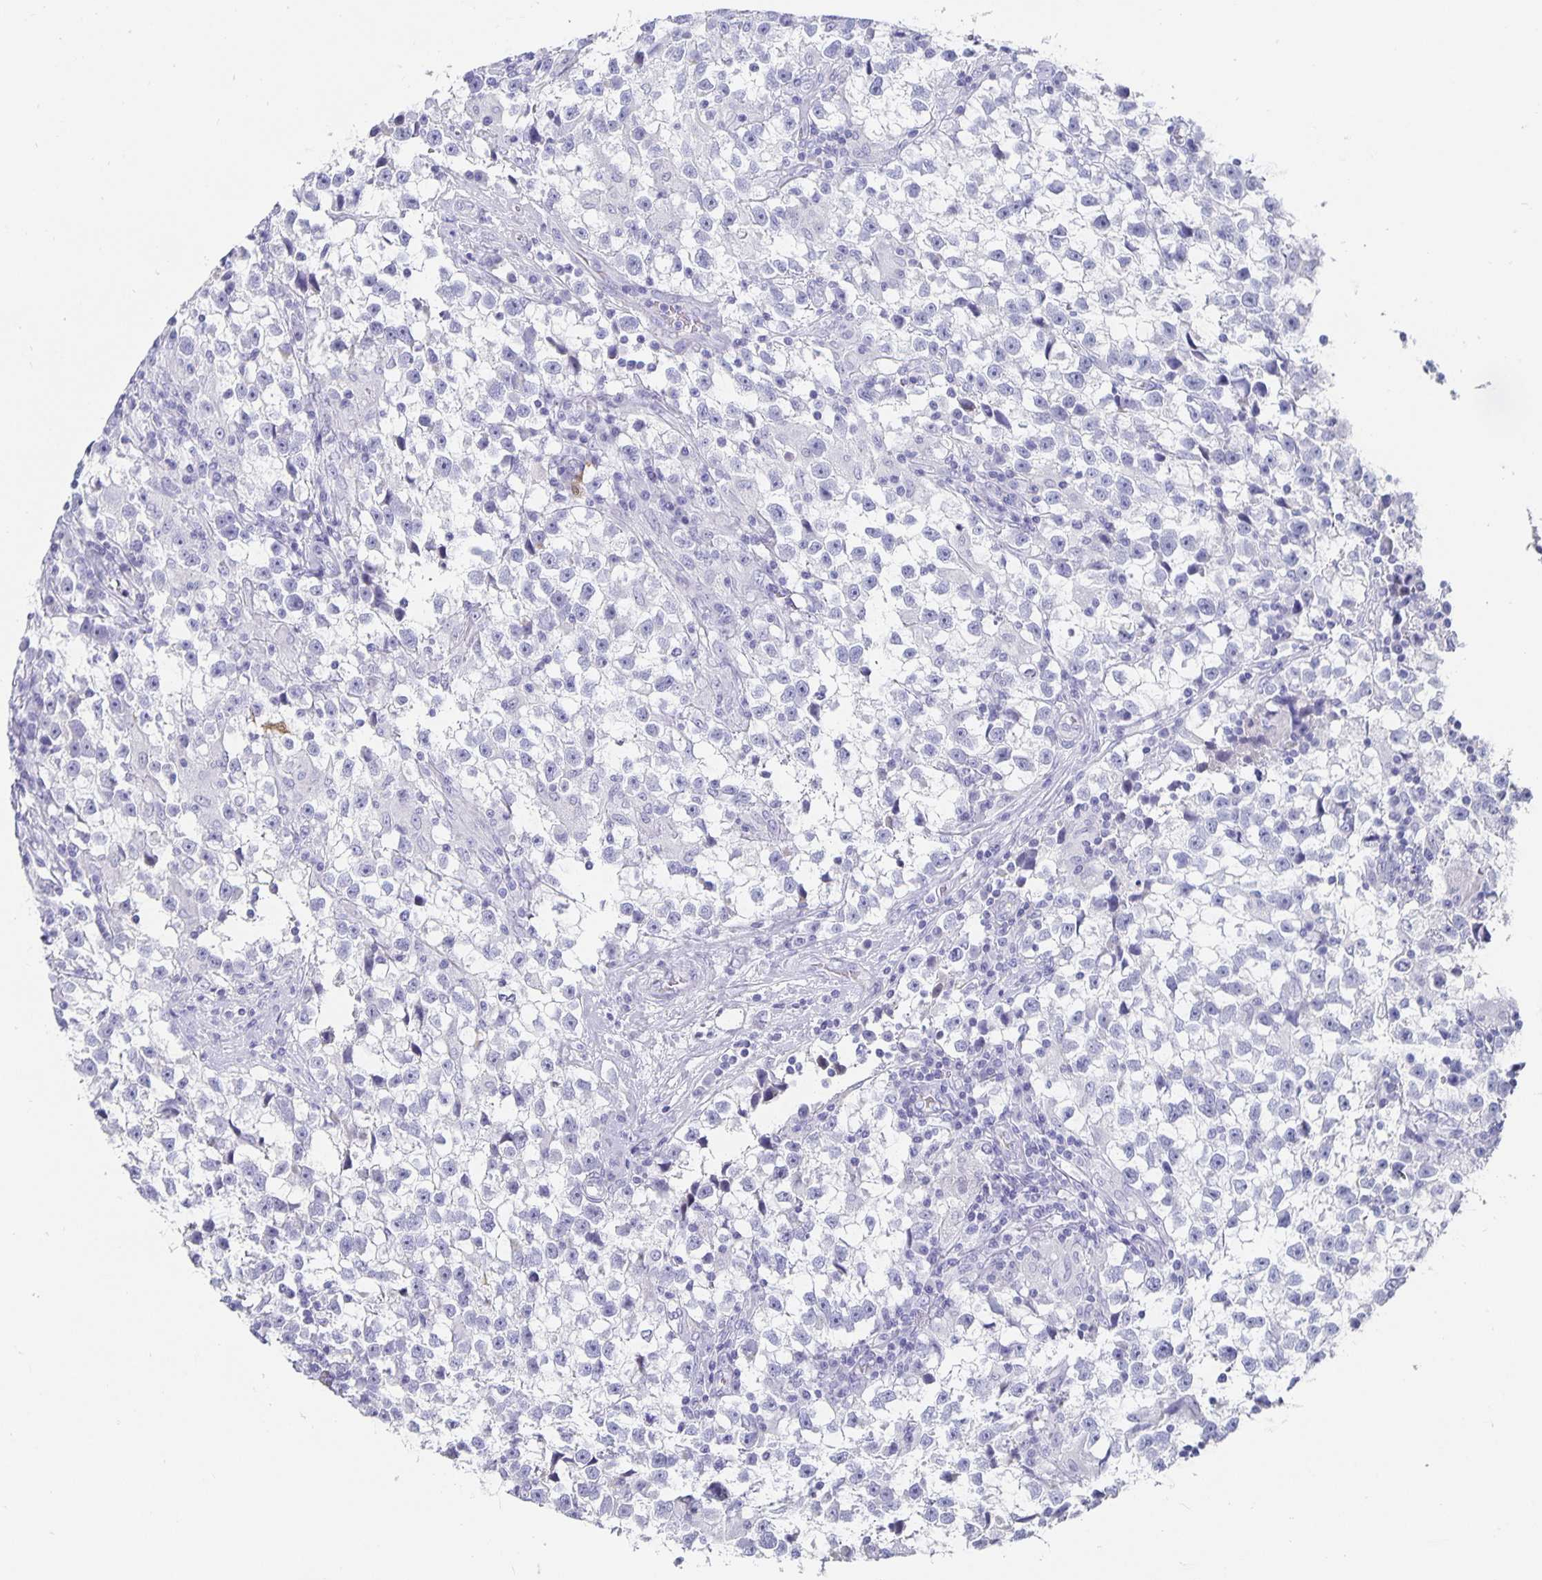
{"staining": {"intensity": "negative", "quantity": "none", "location": "none"}, "tissue": "testis cancer", "cell_type": "Tumor cells", "image_type": "cancer", "snomed": [{"axis": "morphology", "description": "Seminoma, NOS"}, {"axis": "topography", "description": "Testis"}], "caption": "Immunohistochemistry (IHC) micrograph of human testis seminoma stained for a protein (brown), which displays no positivity in tumor cells.", "gene": "CHGA", "patient": {"sex": "male", "age": 31}}